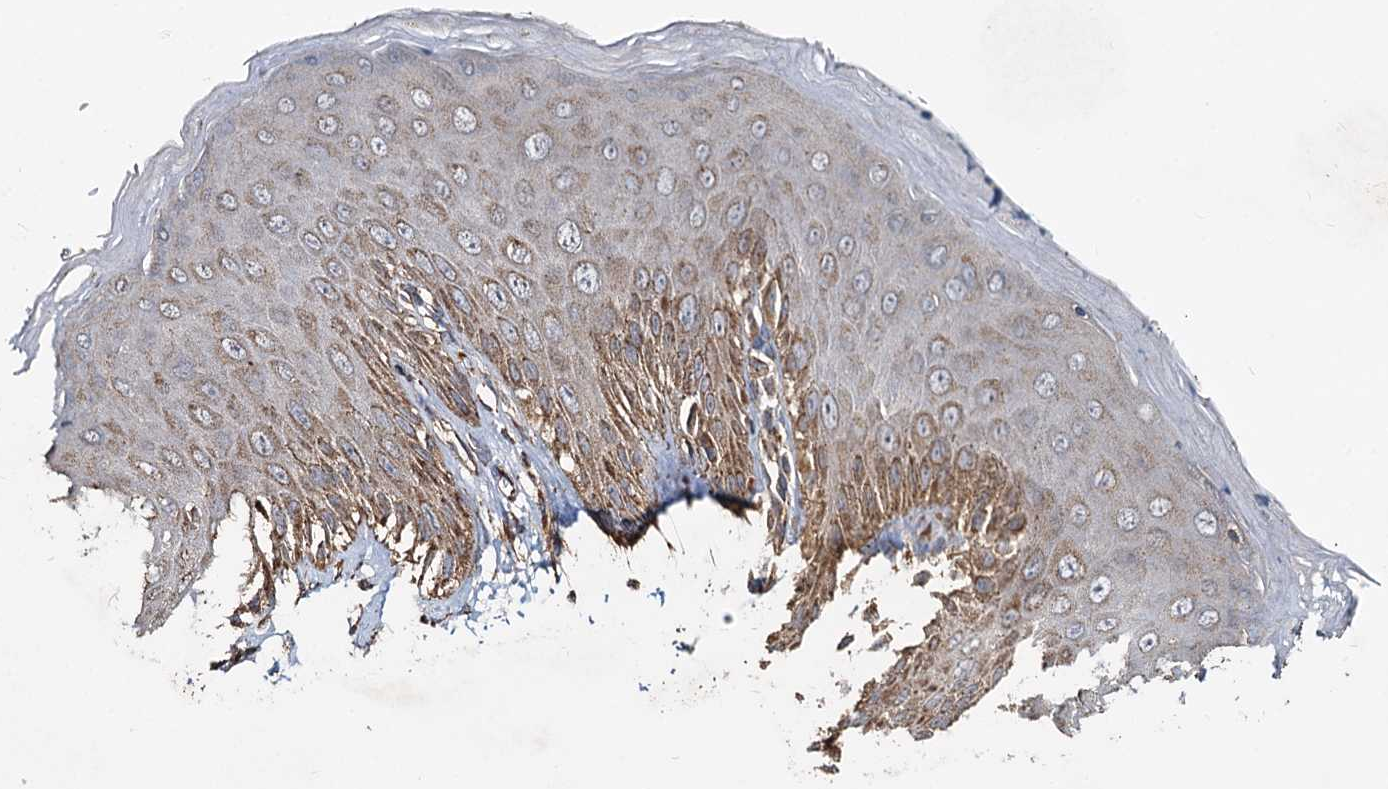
{"staining": {"intensity": "moderate", "quantity": "25%-75%", "location": "cytoplasmic/membranous"}, "tissue": "skin", "cell_type": "Epidermal cells", "image_type": "normal", "snomed": [{"axis": "morphology", "description": "Normal tissue, NOS"}, {"axis": "topography", "description": "Anal"}], "caption": "Immunohistochemical staining of normal skin exhibits medium levels of moderate cytoplasmic/membranous staining in approximately 25%-75% of epidermal cells. (IHC, brightfield microscopy, high magnification).", "gene": "SDS", "patient": {"sex": "male", "age": 44}}